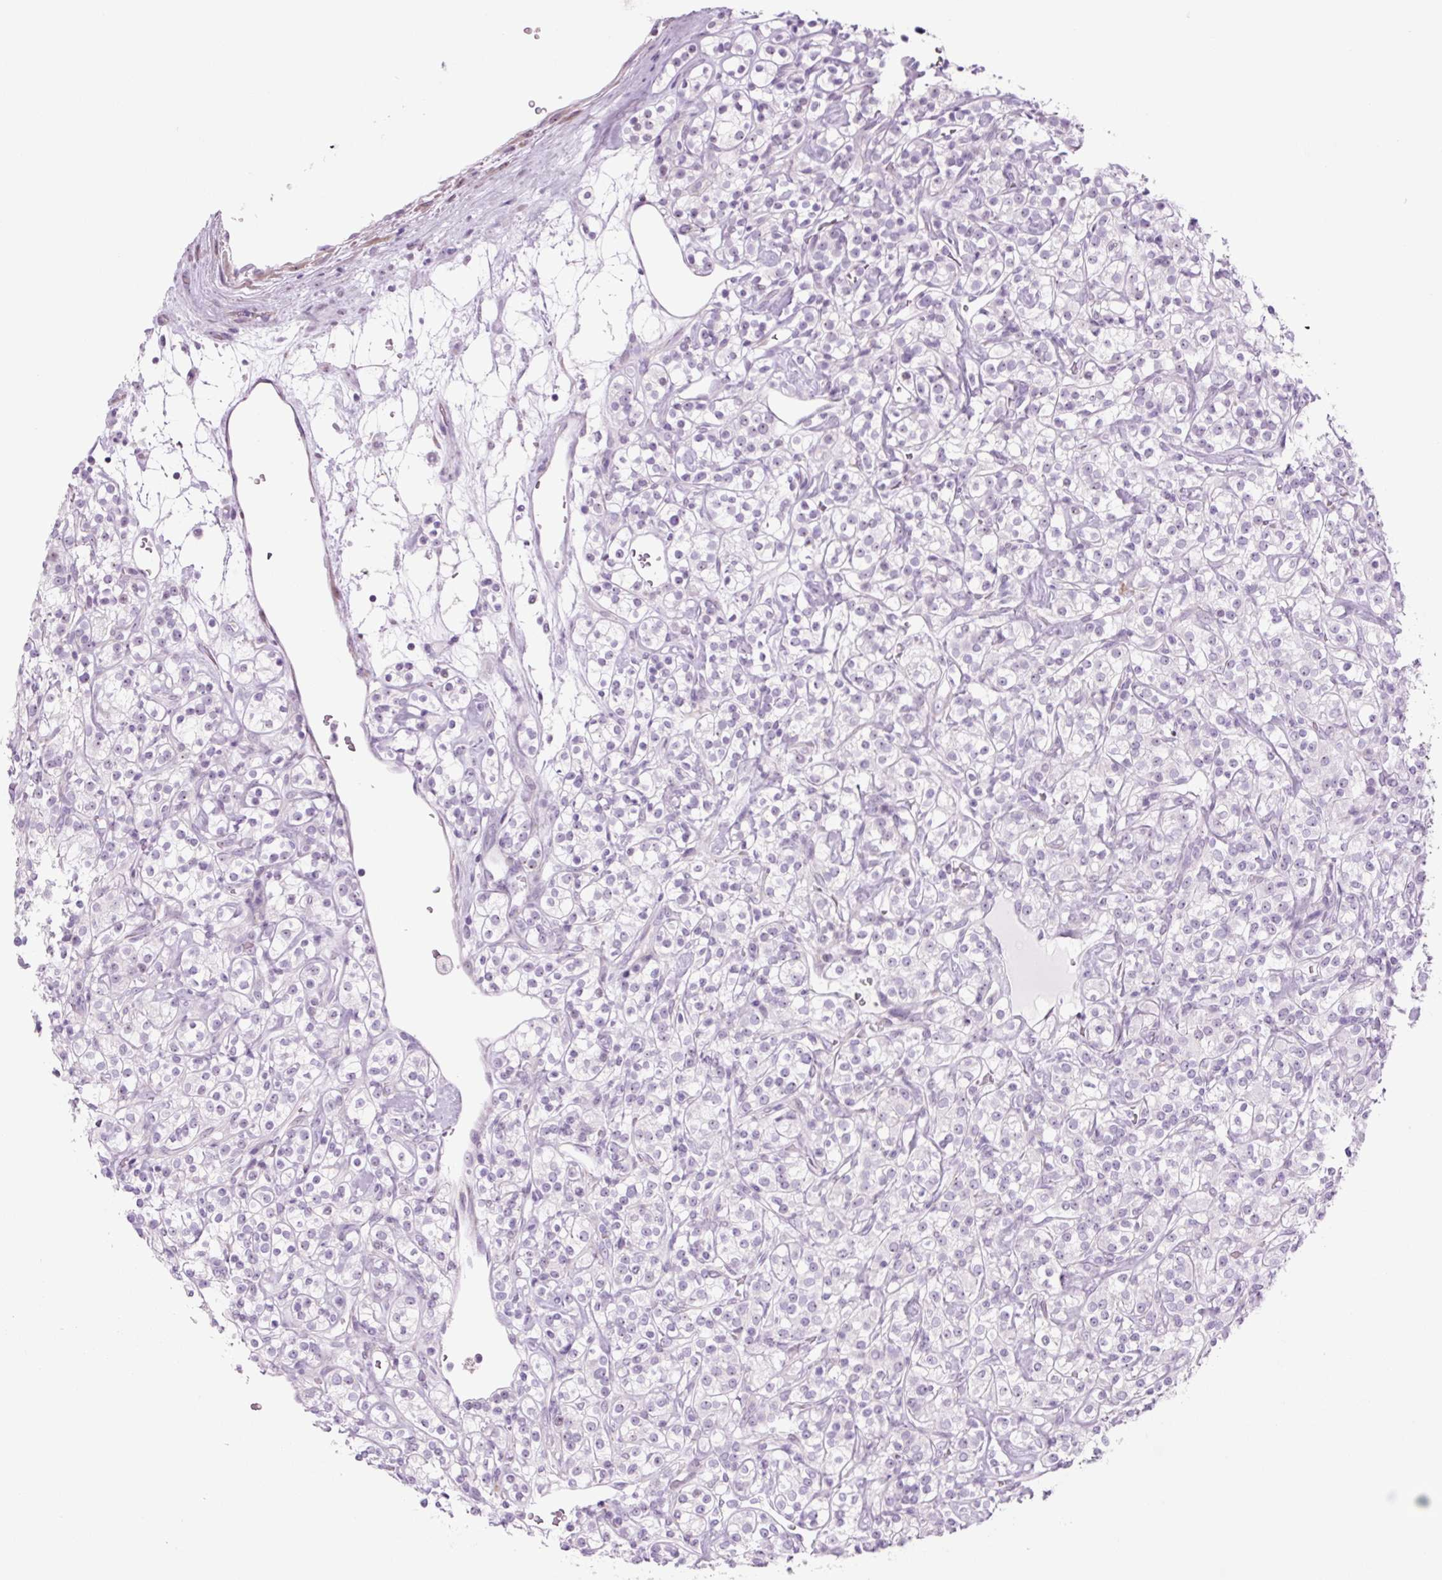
{"staining": {"intensity": "negative", "quantity": "none", "location": "none"}, "tissue": "renal cancer", "cell_type": "Tumor cells", "image_type": "cancer", "snomed": [{"axis": "morphology", "description": "Adenocarcinoma, NOS"}, {"axis": "topography", "description": "Kidney"}], "caption": "This is a micrograph of immunohistochemistry staining of renal adenocarcinoma, which shows no positivity in tumor cells.", "gene": "RRS1", "patient": {"sex": "male", "age": 77}}